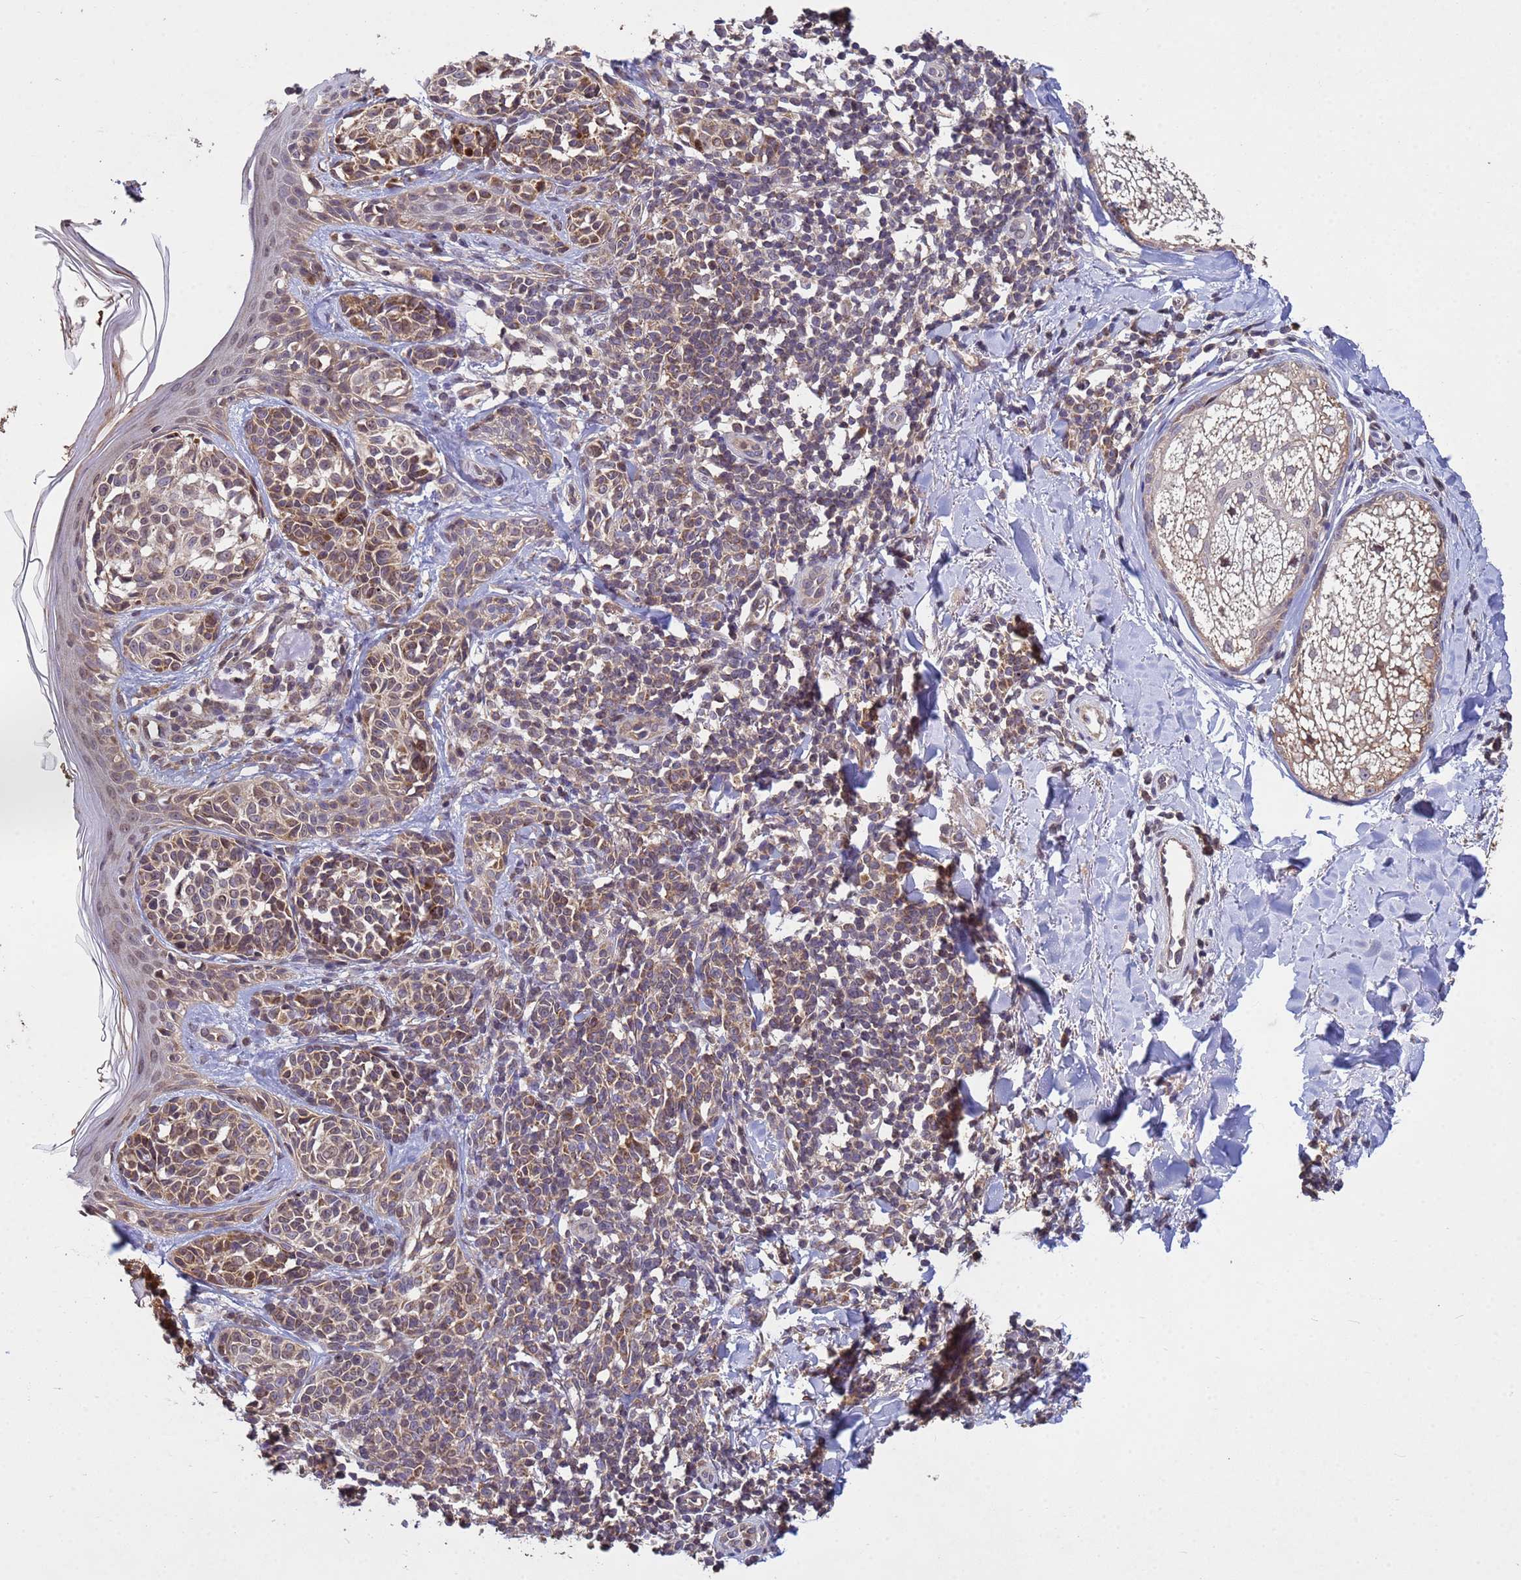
{"staining": {"intensity": "moderate", "quantity": ">75%", "location": "cytoplasmic/membranous"}, "tissue": "melanoma", "cell_type": "Tumor cells", "image_type": "cancer", "snomed": [{"axis": "morphology", "description": "Malignant melanoma, NOS"}, {"axis": "topography", "description": "Skin of upper extremity"}], "caption": "DAB (3,3'-diaminobenzidine) immunohistochemical staining of malignant melanoma demonstrates moderate cytoplasmic/membranous protein positivity in approximately >75% of tumor cells.", "gene": "P2RX7", "patient": {"sex": "male", "age": 40}}